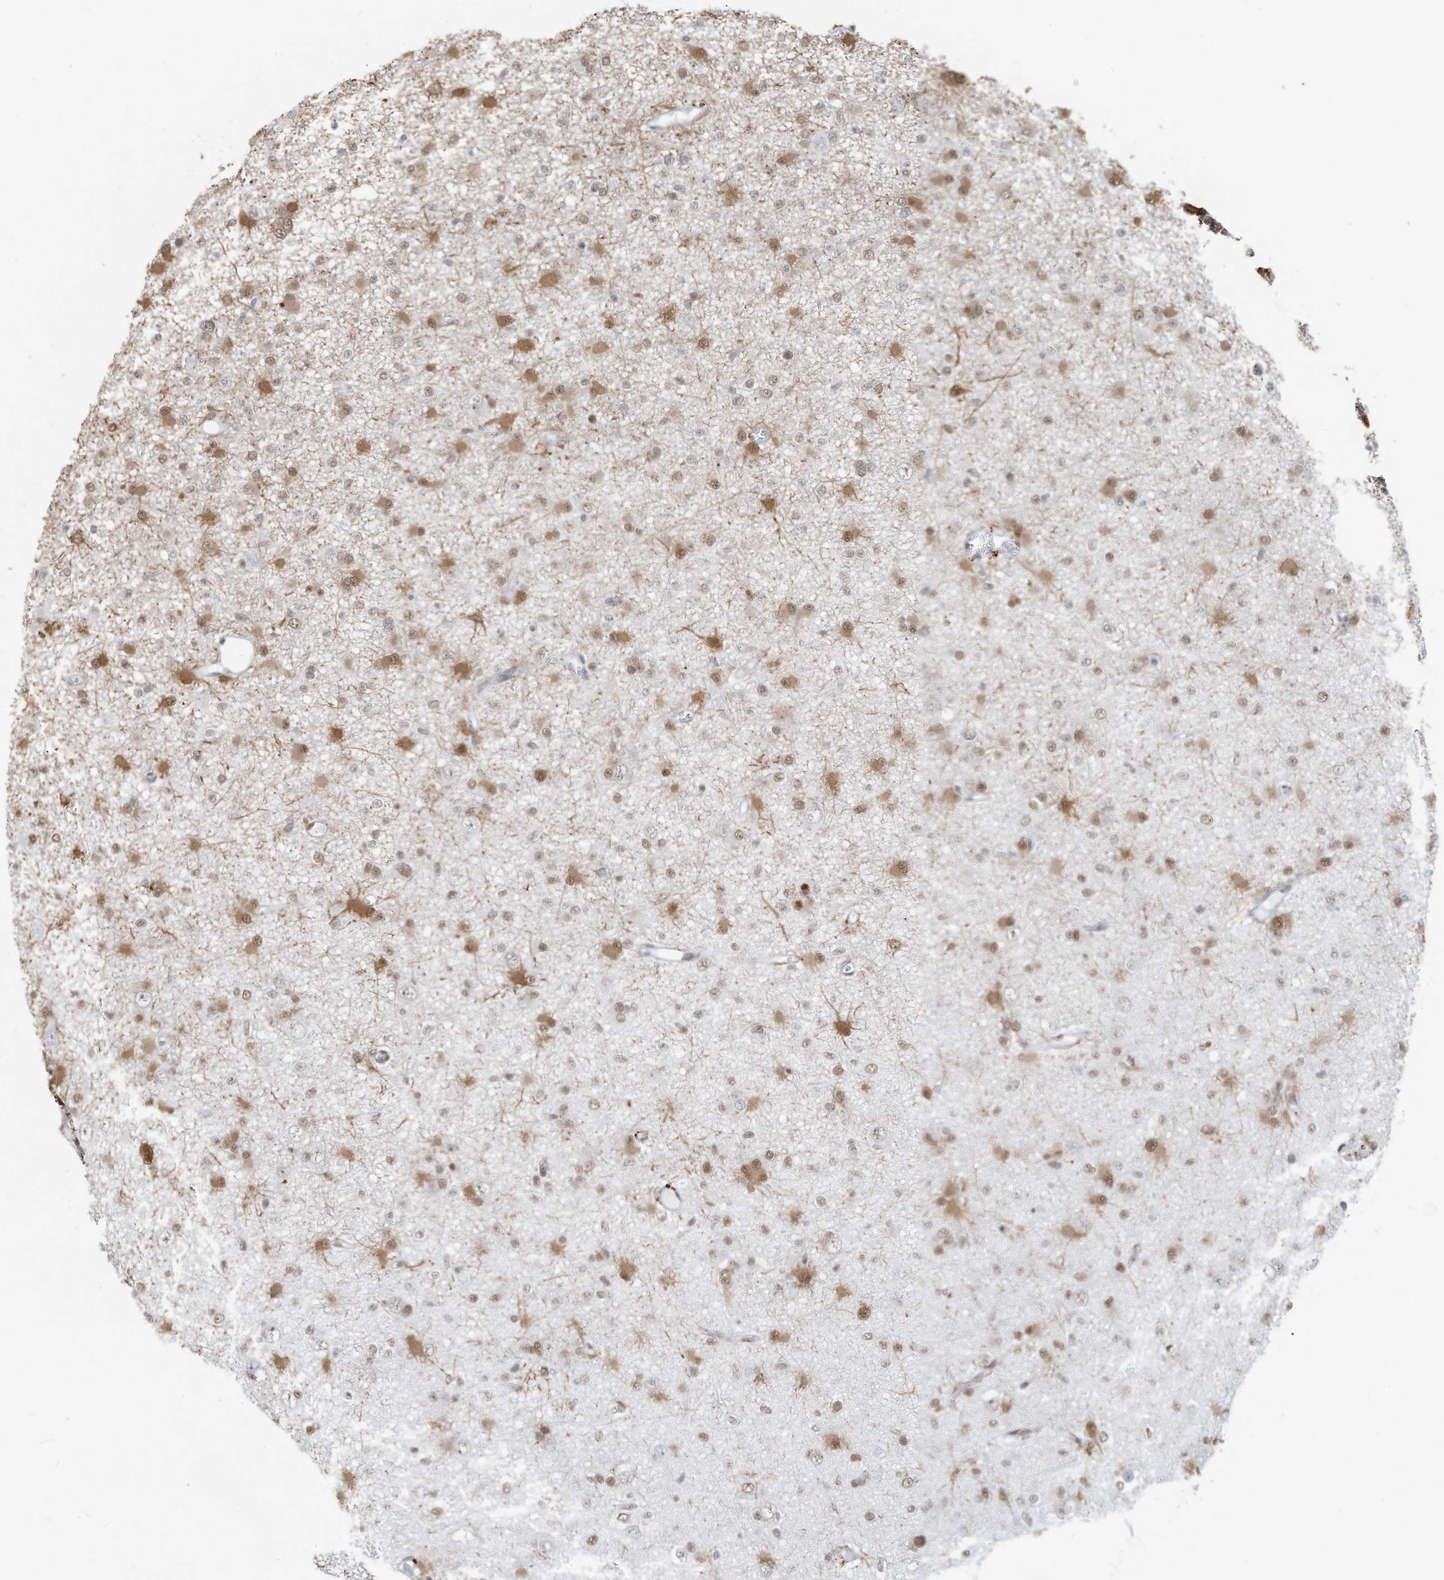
{"staining": {"intensity": "moderate", "quantity": "25%-75%", "location": "nuclear"}, "tissue": "glioma", "cell_type": "Tumor cells", "image_type": "cancer", "snomed": [{"axis": "morphology", "description": "Glioma, malignant, Low grade"}, {"axis": "topography", "description": "Brain"}], "caption": "Human low-grade glioma (malignant) stained with a protein marker displays moderate staining in tumor cells.", "gene": "SARNP", "patient": {"sex": "female", "age": 22}}